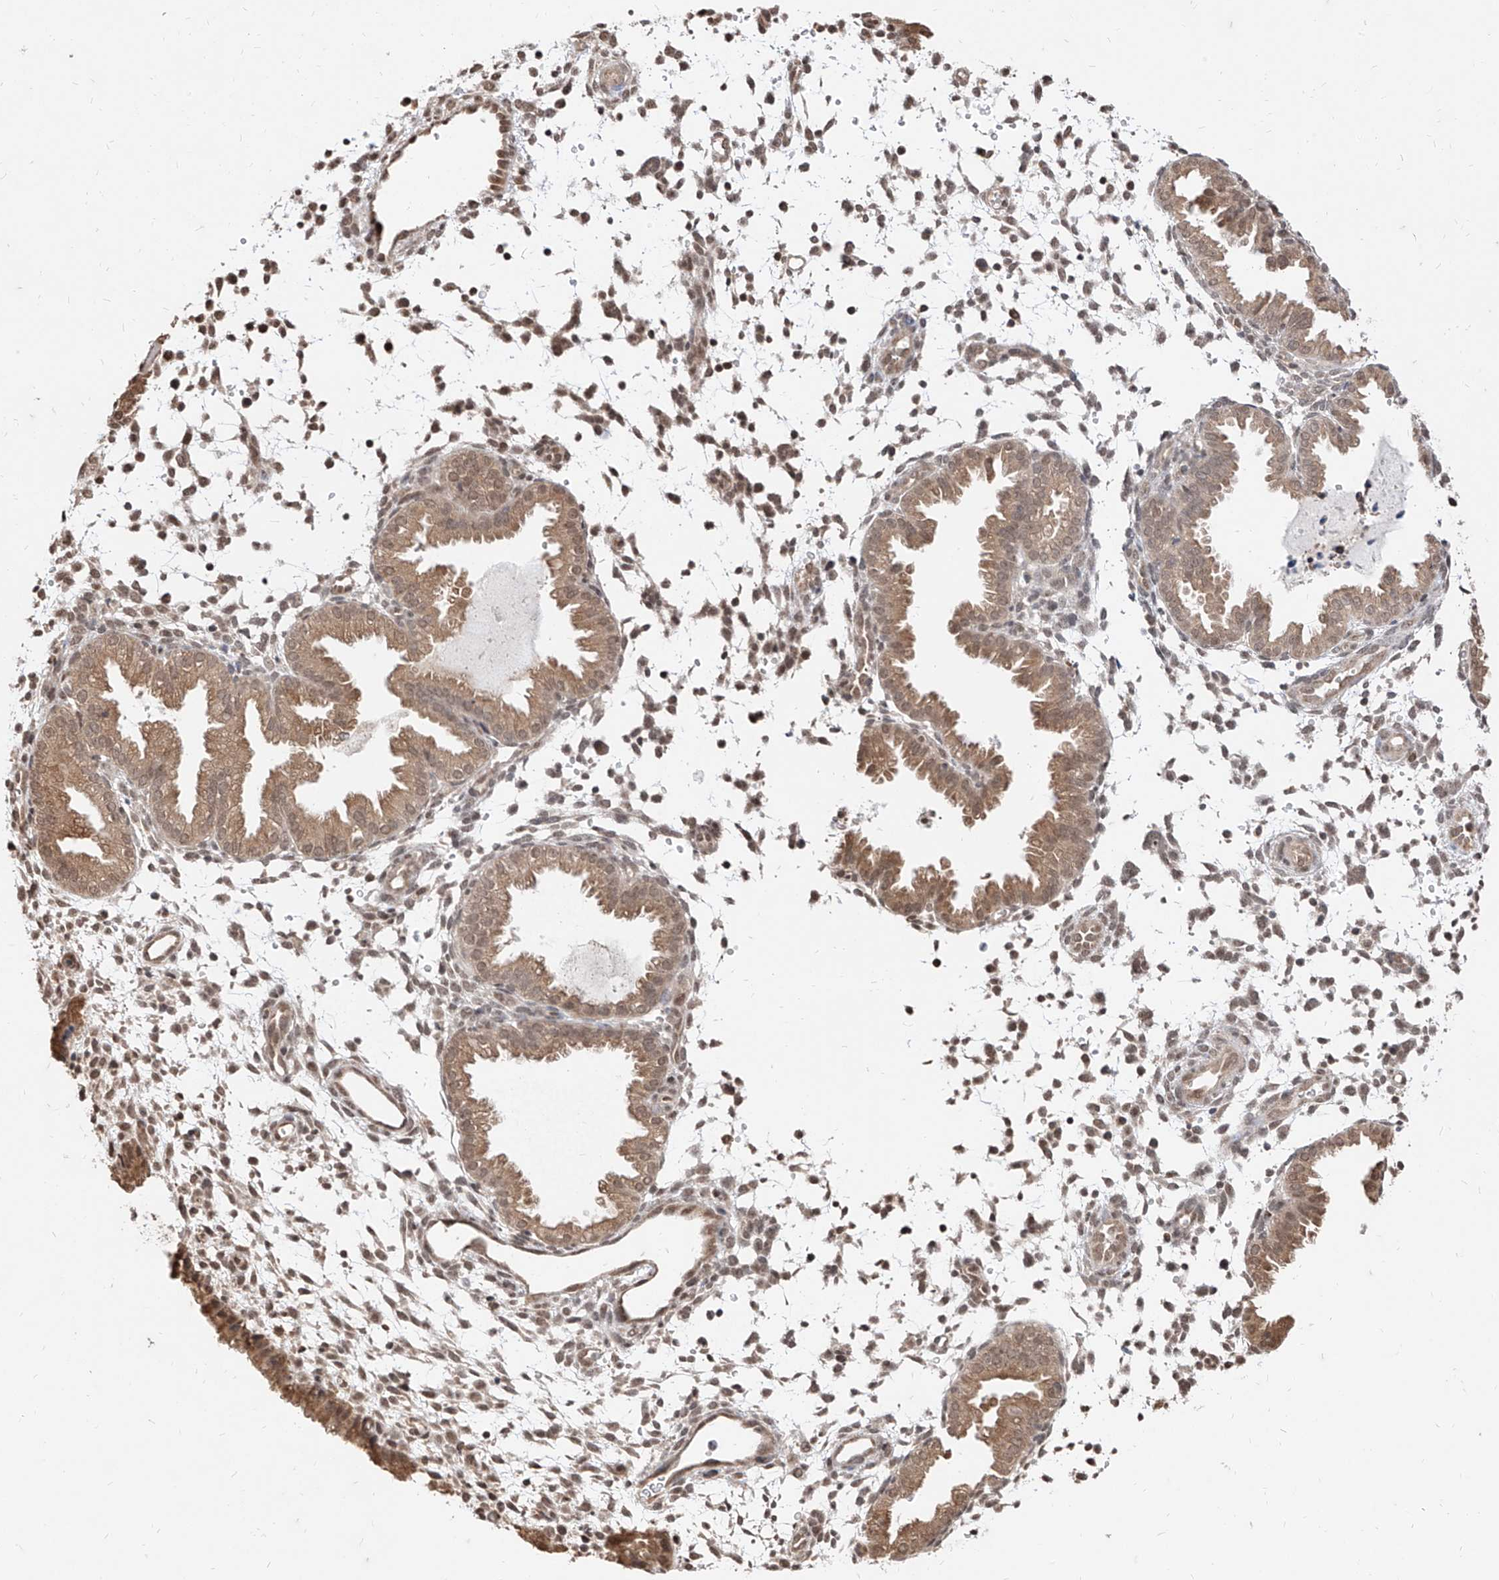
{"staining": {"intensity": "moderate", "quantity": "25%-75%", "location": "cytoplasmic/membranous,nuclear"}, "tissue": "endometrium", "cell_type": "Cells in endometrial stroma", "image_type": "normal", "snomed": [{"axis": "morphology", "description": "Normal tissue, NOS"}, {"axis": "topography", "description": "Endometrium"}], "caption": "Immunohistochemistry (IHC) (DAB) staining of normal human endometrium reveals moderate cytoplasmic/membranous,nuclear protein staining in approximately 25%-75% of cells in endometrial stroma.", "gene": "C8orf82", "patient": {"sex": "female", "age": 33}}